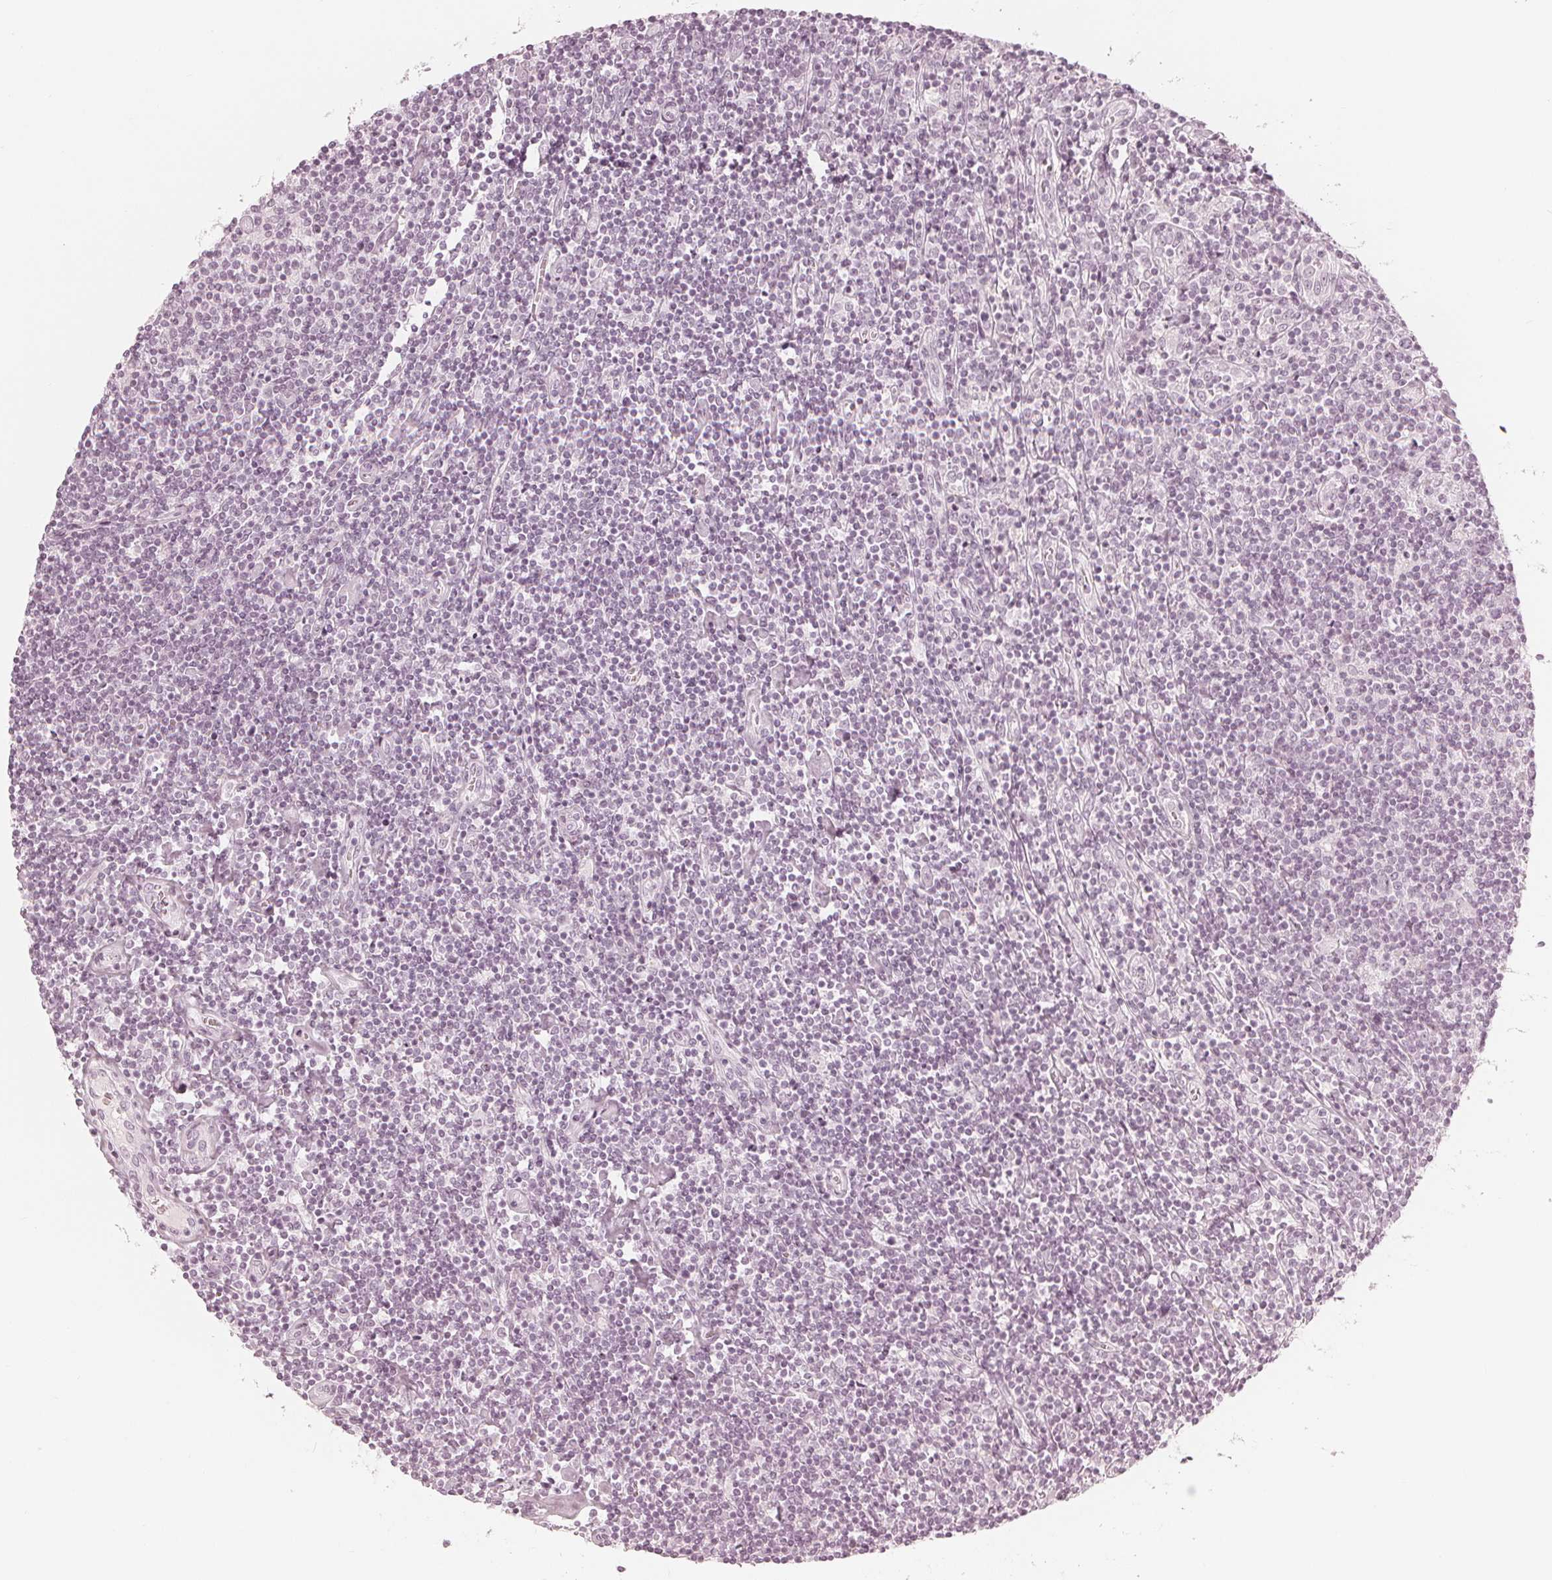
{"staining": {"intensity": "negative", "quantity": "none", "location": "none"}, "tissue": "lymphoma", "cell_type": "Tumor cells", "image_type": "cancer", "snomed": [{"axis": "morphology", "description": "Hodgkin's disease, NOS"}, {"axis": "topography", "description": "Lymph node"}], "caption": "High magnification brightfield microscopy of Hodgkin's disease stained with DAB (3,3'-diaminobenzidine) (brown) and counterstained with hematoxylin (blue): tumor cells show no significant expression.", "gene": "PAEP", "patient": {"sex": "male", "age": 40}}